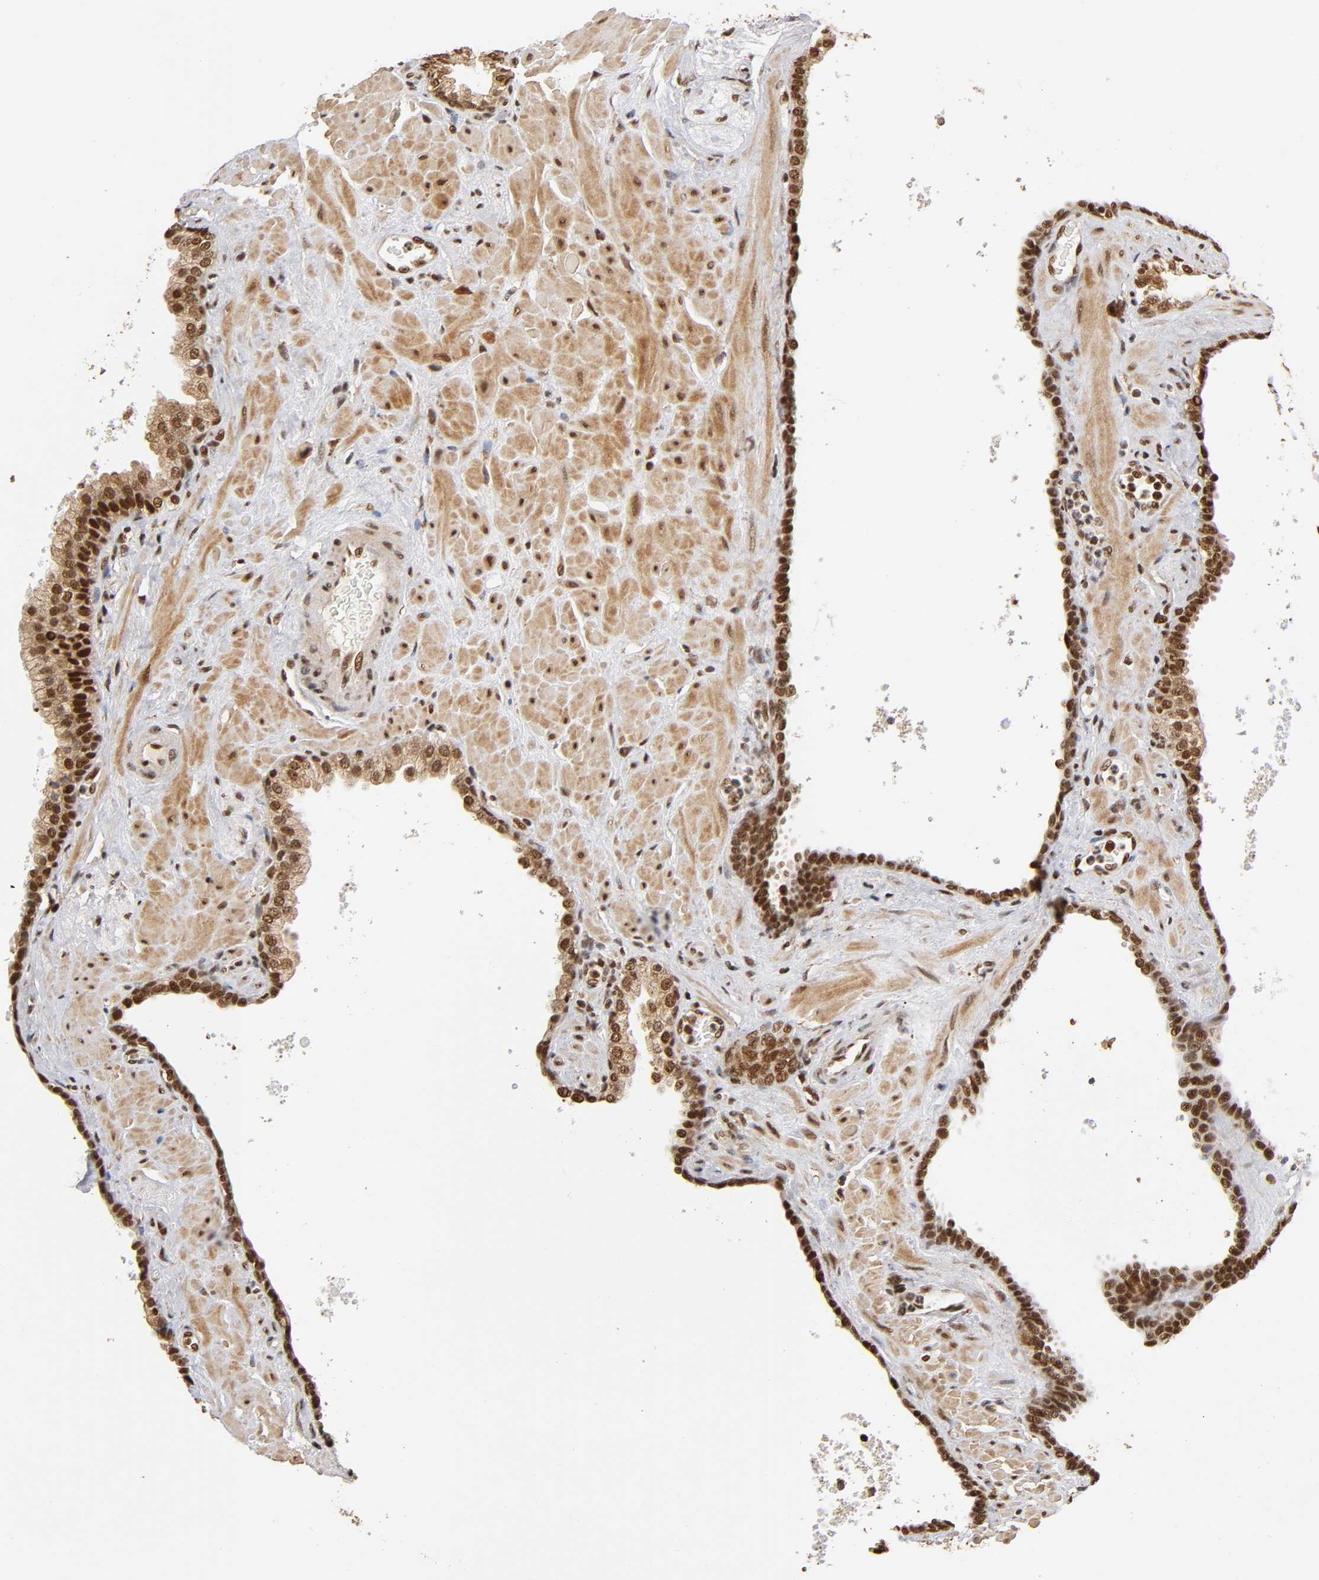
{"staining": {"intensity": "strong", "quantity": ">75%", "location": "cytoplasmic/membranous,nuclear"}, "tissue": "prostate", "cell_type": "Glandular cells", "image_type": "normal", "snomed": [{"axis": "morphology", "description": "Normal tissue, NOS"}, {"axis": "topography", "description": "Prostate"}], "caption": "The image exhibits staining of benign prostate, revealing strong cytoplasmic/membranous,nuclear protein staining (brown color) within glandular cells. The protein of interest is shown in brown color, while the nuclei are stained blue.", "gene": "RNF122", "patient": {"sex": "male", "age": 60}}